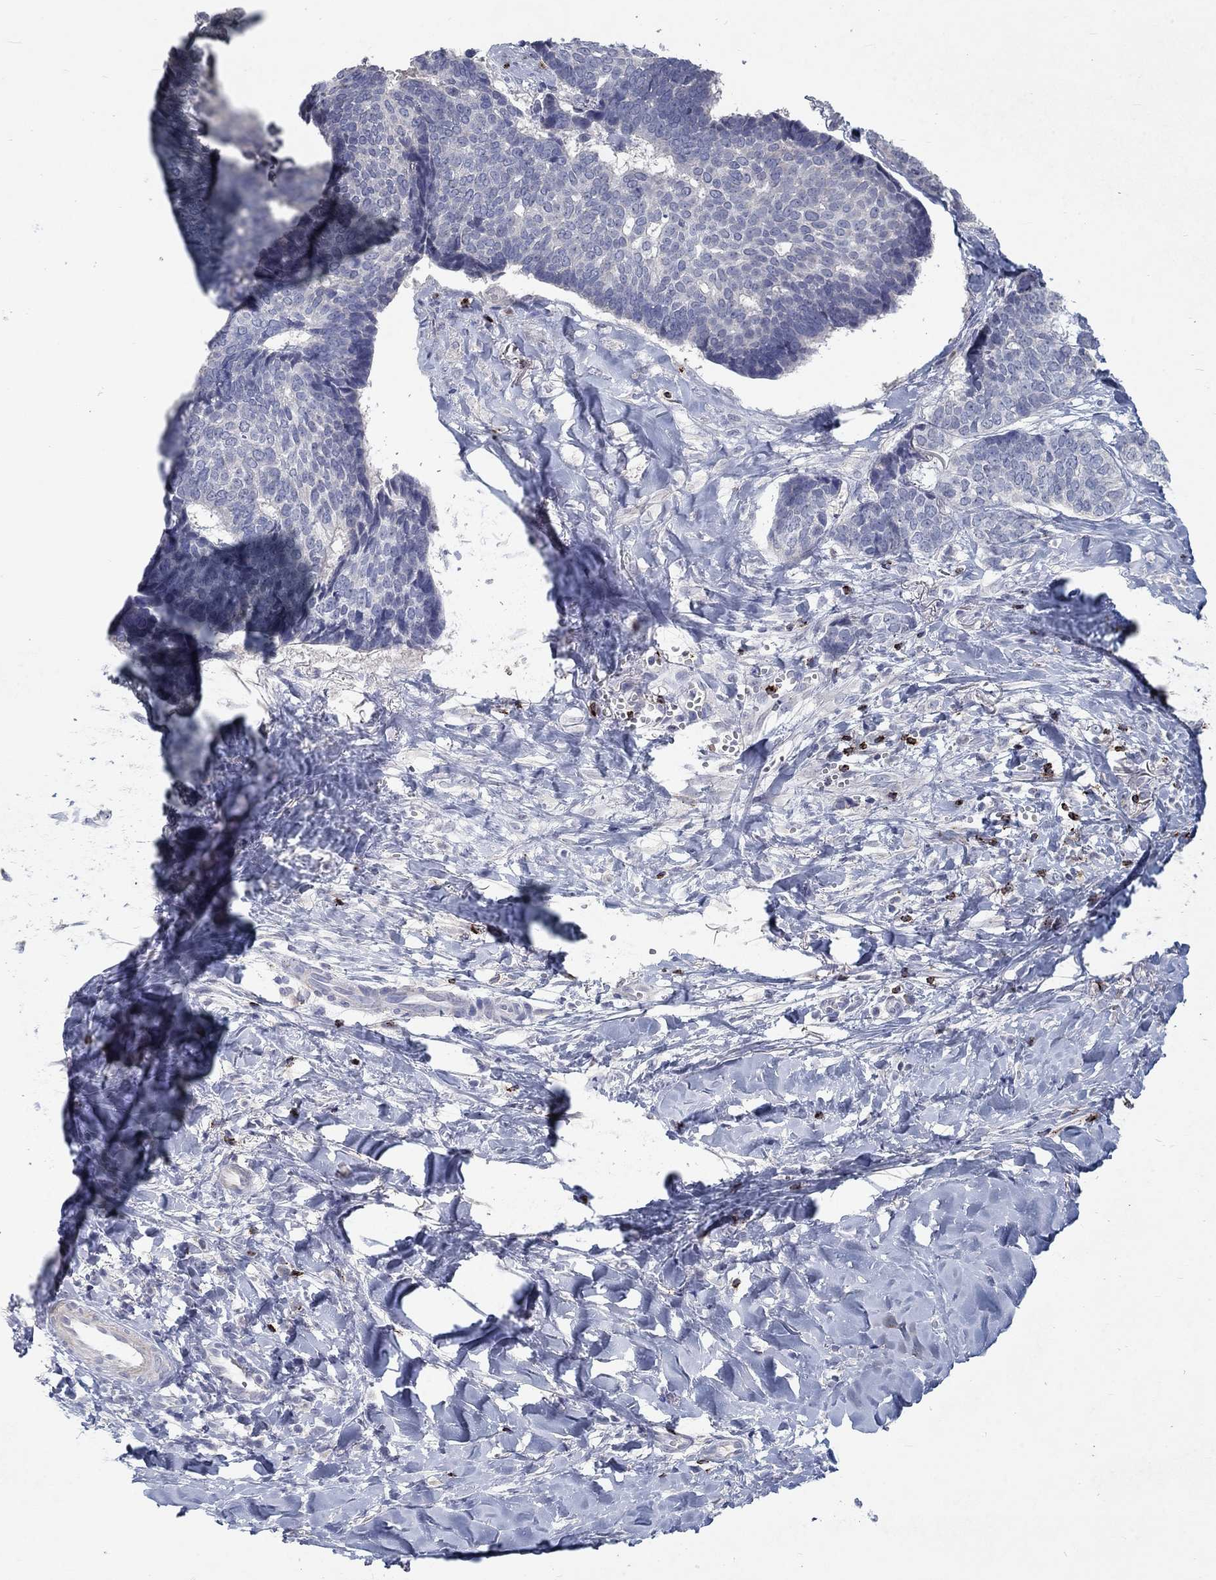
{"staining": {"intensity": "negative", "quantity": "none", "location": "none"}, "tissue": "skin cancer", "cell_type": "Tumor cells", "image_type": "cancer", "snomed": [{"axis": "morphology", "description": "Basal cell carcinoma"}, {"axis": "topography", "description": "Skin"}], "caption": "High power microscopy histopathology image of an immunohistochemistry micrograph of basal cell carcinoma (skin), revealing no significant positivity in tumor cells.", "gene": "GZMA", "patient": {"sex": "male", "age": 86}}